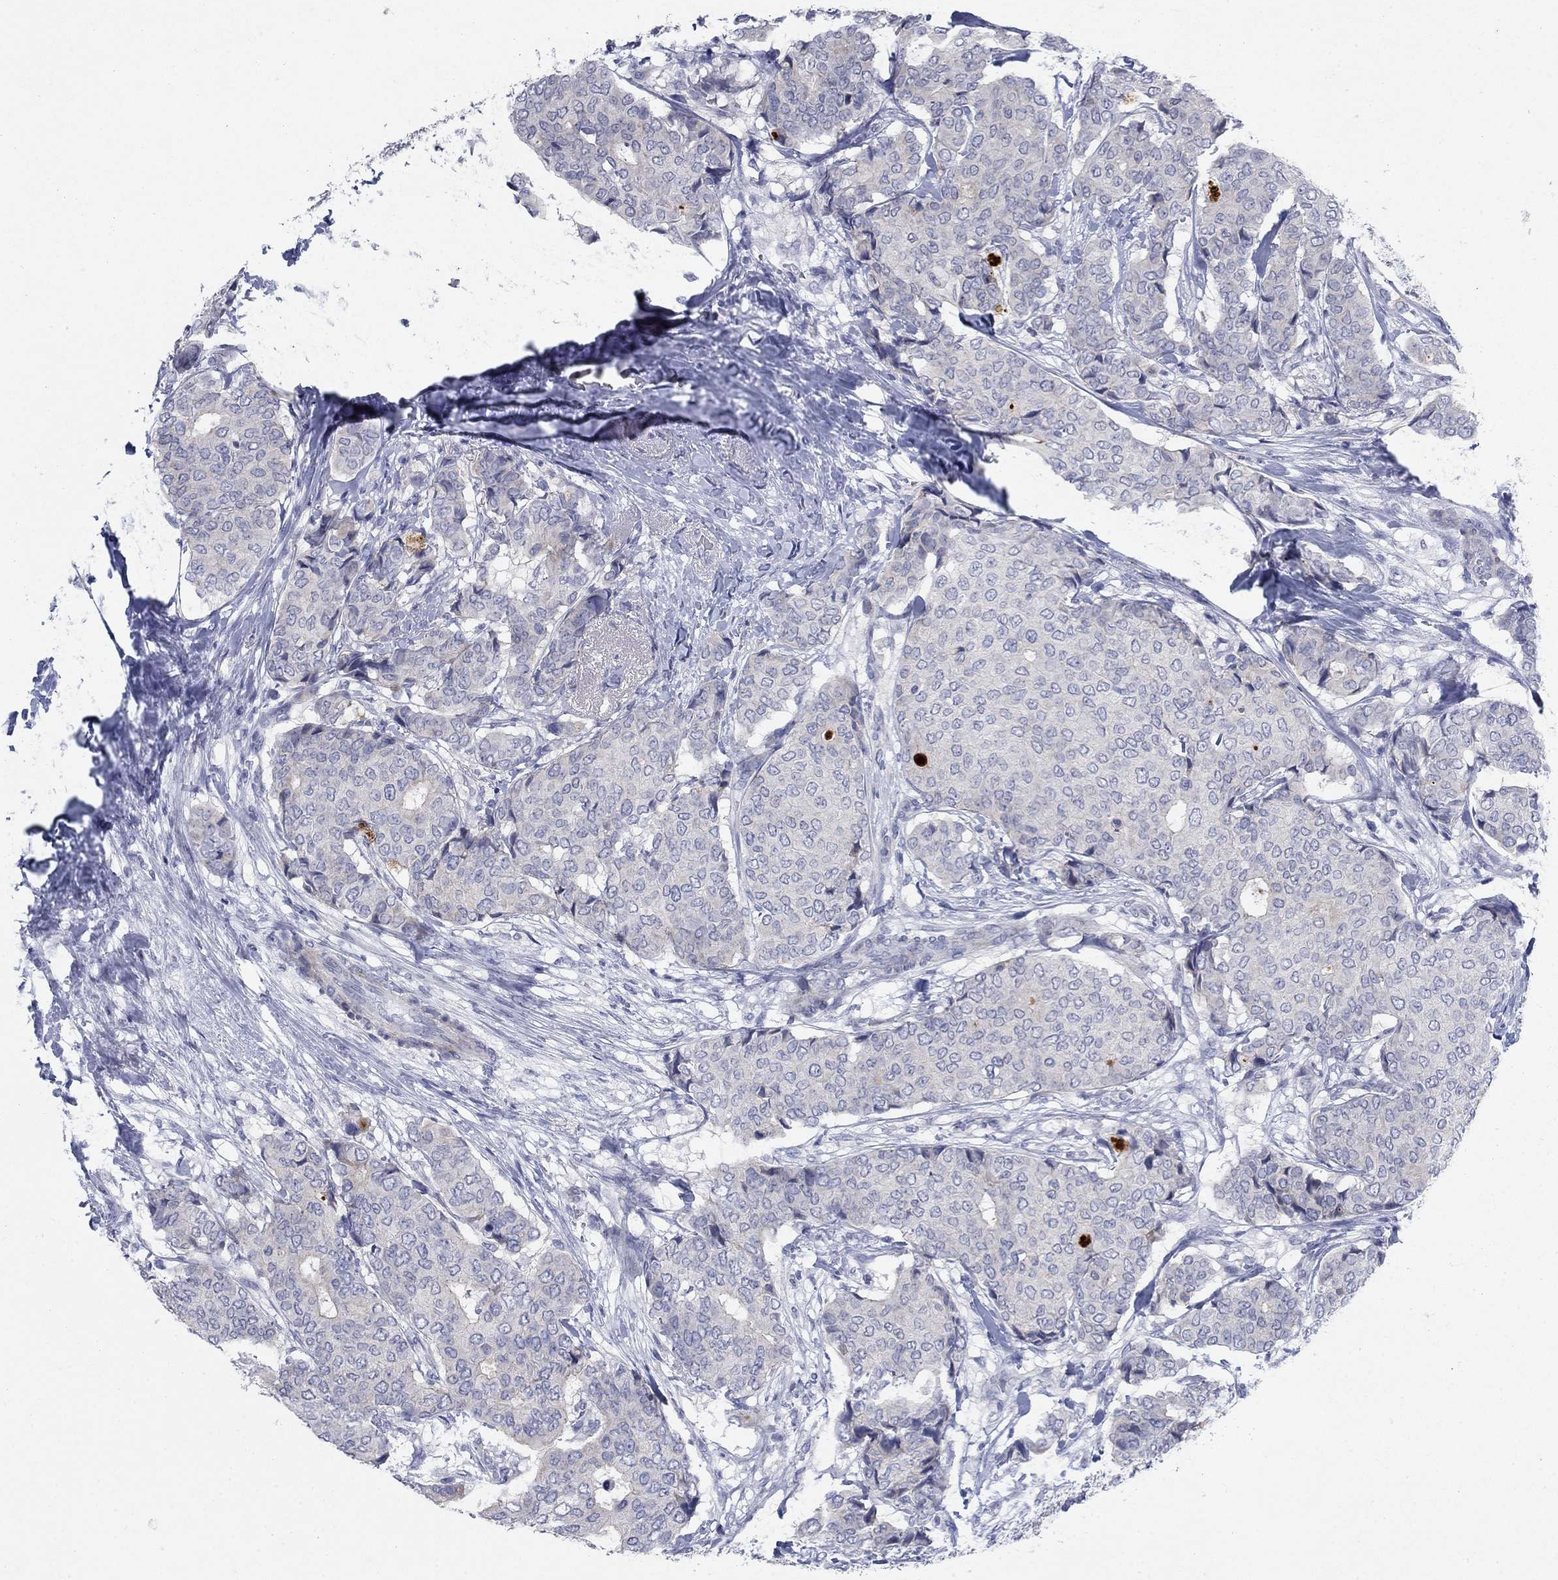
{"staining": {"intensity": "negative", "quantity": "none", "location": "none"}, "tissue": "breast cancer", "cell_type": "Tumor cells", "image_type": "cancer", "snomed": [{"axis": "morphology", "description": "Duct carcinoma"}, {"axis": "topography", "description": "Breast"}], "caption": "Breast infiltrating ductal carcinoma stained for a protein using immunohistochemistry shows no staining tumor cells.", "gene": "DNER", "patient": {"sex": "female", "age": 75}}